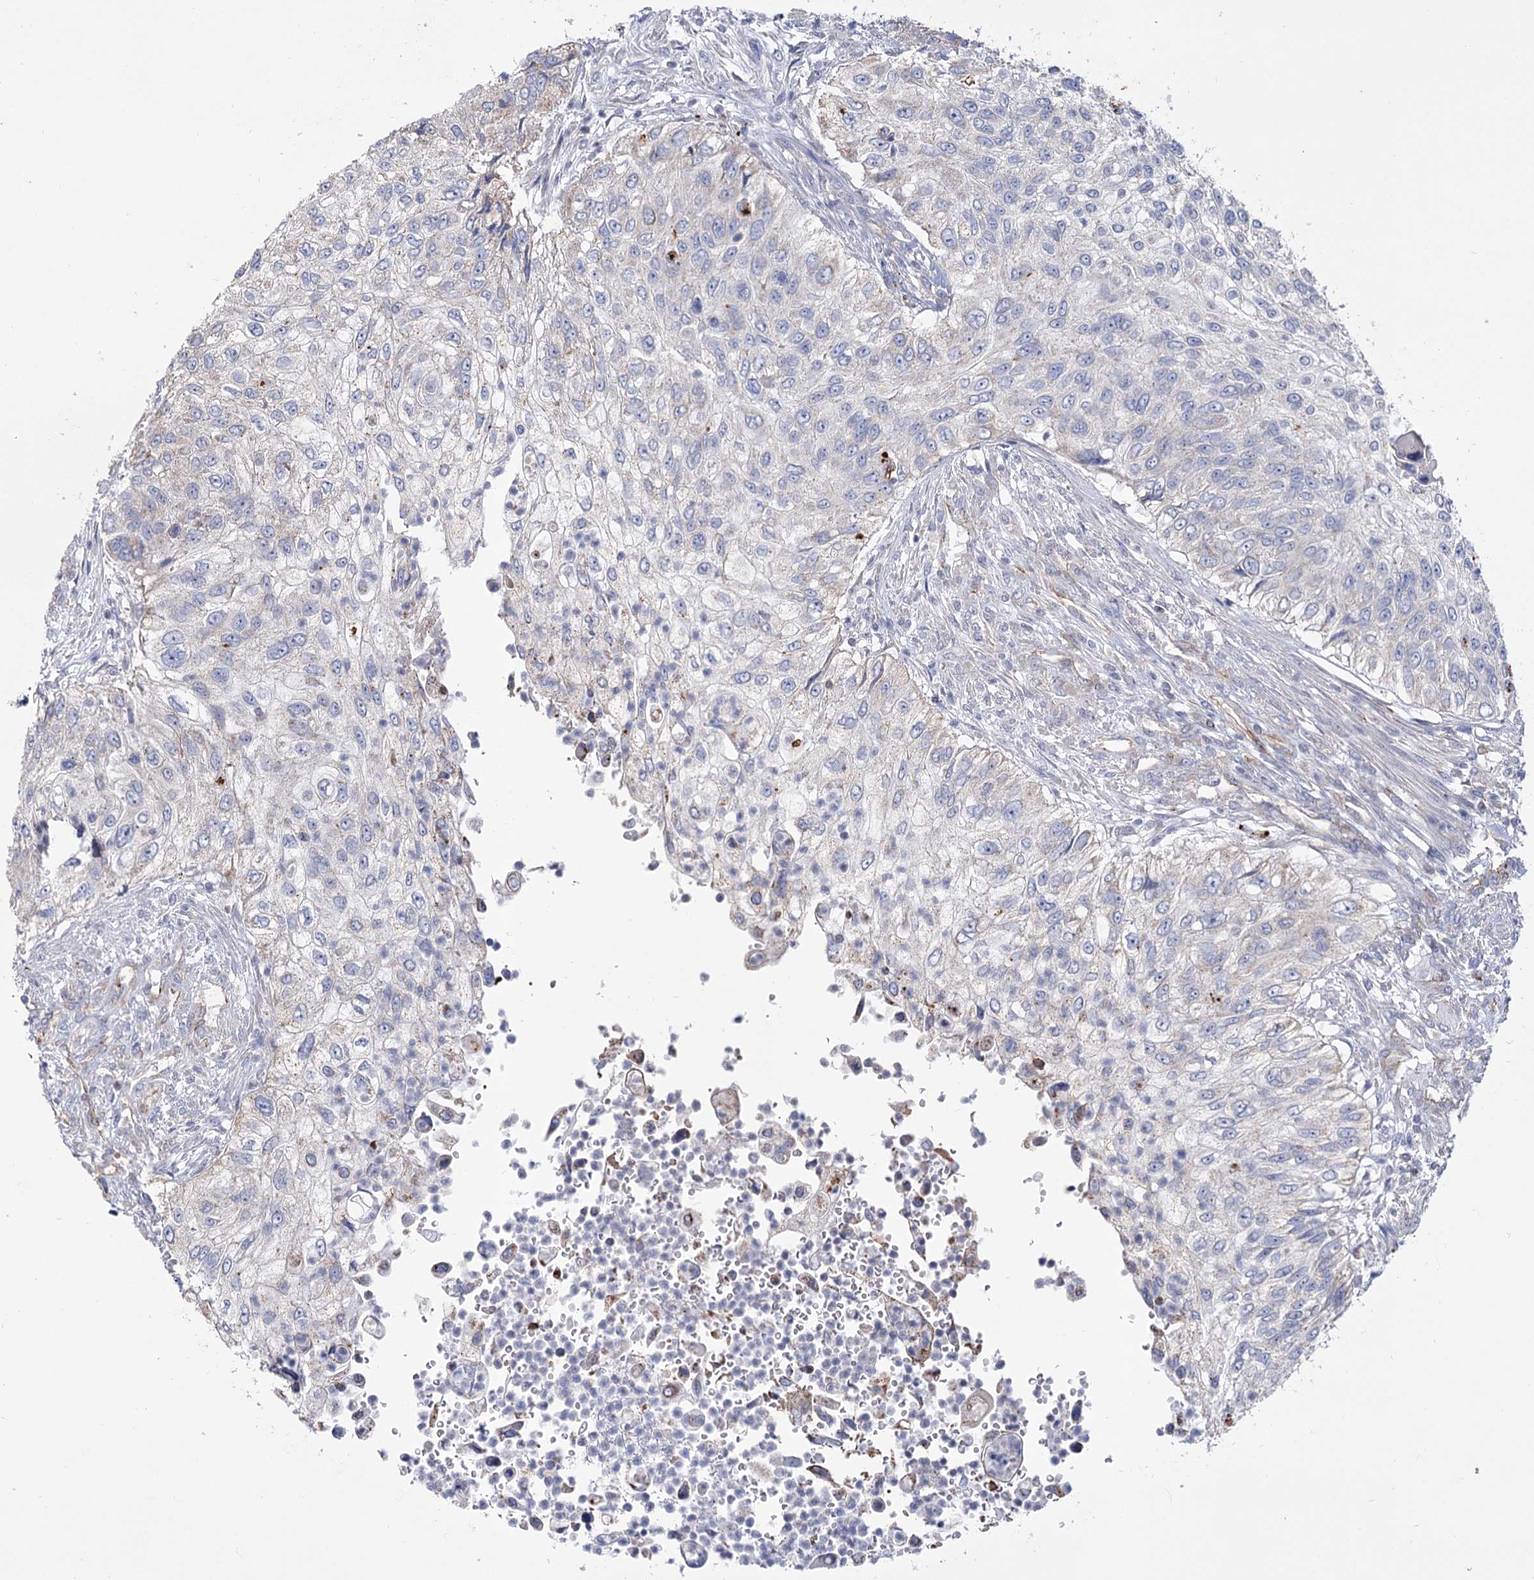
{"staining": {"intensity": "negative", "quantity": "none", "location": "none"}, "tissue": "urothelial cancer", "cell_type": "Tumor cells", "image_type": "cancer", "snomed": [{"axis": "morphology", "description": "Urothelial carcinoma, High grade"}, {"axis": "topography", "description": "Urinary bladder"}], "caption": "DAB (3,3'-diaminobenzidine) immunohistochemical staining of human high-grade urothelial carcinoma demonstrates no significant positivity in tumor cells.", "gene": "TMEM164", "patient": {"sex": "female", "age": 60}}